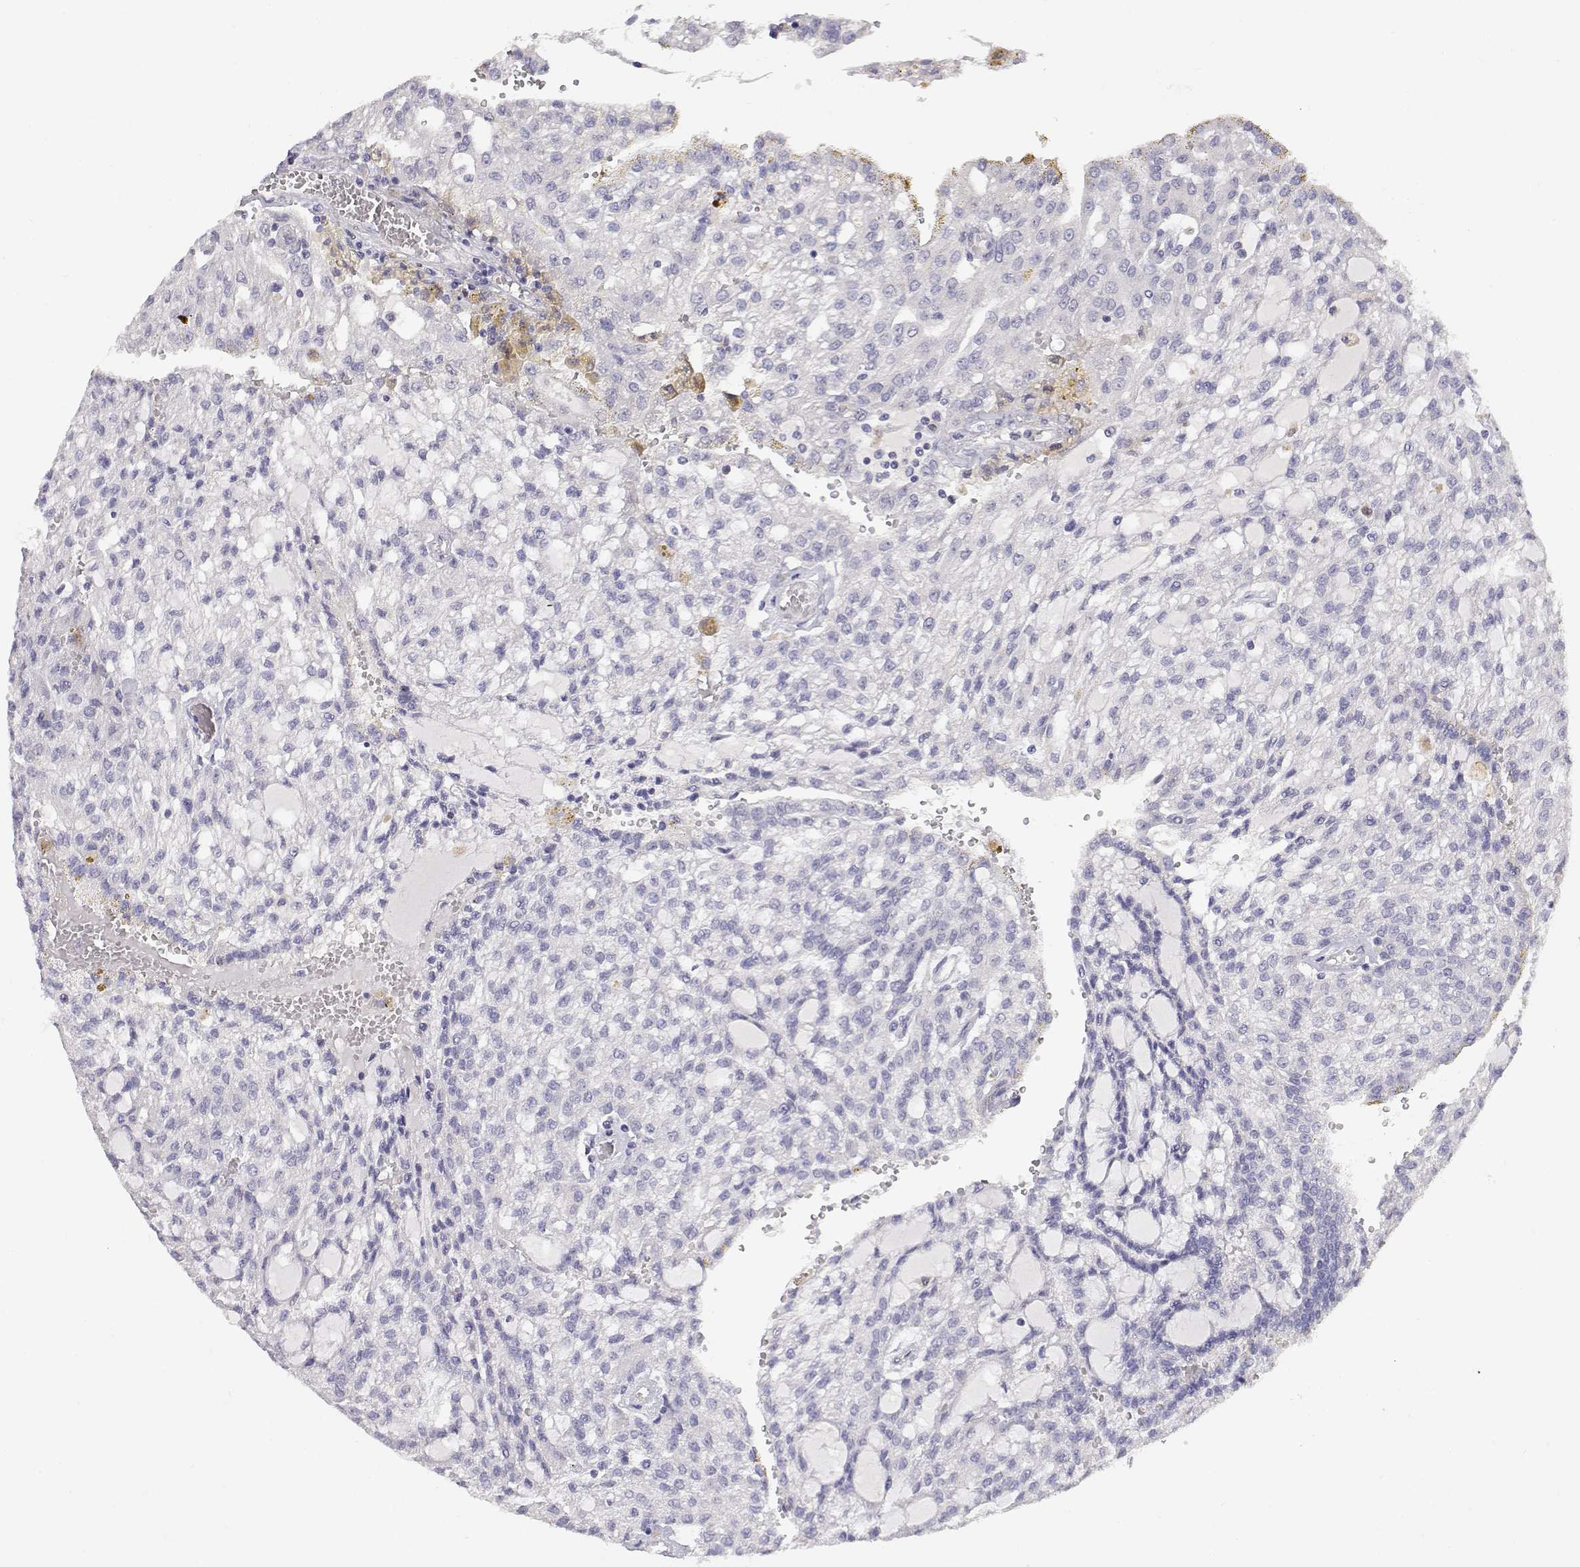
{"staining": {"intensity": "negative", "quantity": "none", "location": "none"}, "tissue": "renal cancer", "cell_type": "Tumor cells", "image_type": "cancer", "snomed": [{"axis": "morphology", "description": "Adenocarcinoma, NOS"}, {"axis": "topography", "description": "Kidney"}], "caption": "A high-resolution histopathology image shows immunohistochemistry (IHC) staining of adenocarcinoma (renal), which exhibits no significant expression in tumor cells.", "gene": "ADA", "patient": {"sex": "male", "age": 63}}